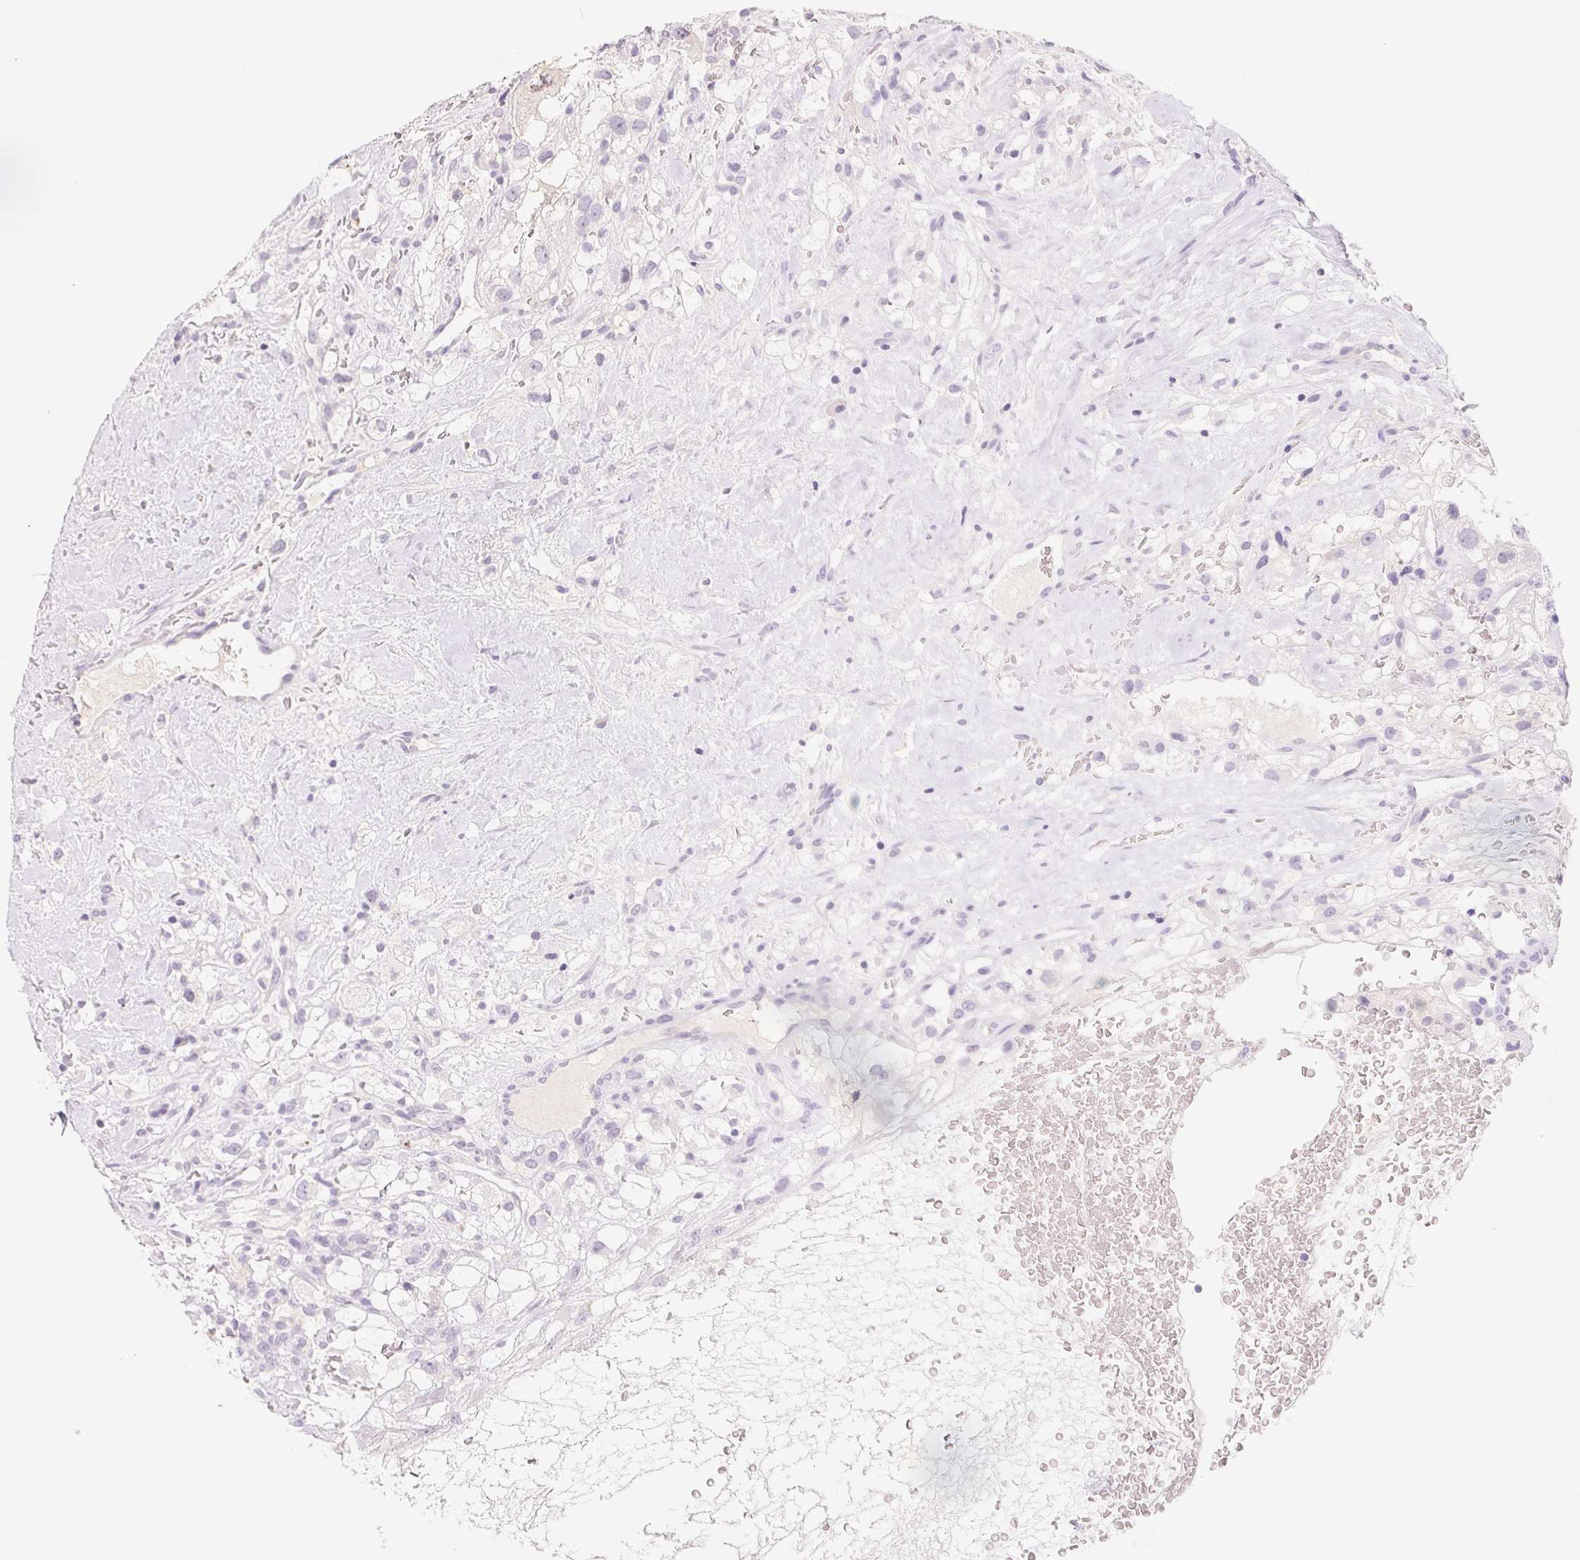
{"staining": {"intensity": "negative", "quantity": "none", "location": "none"}, "tissue": "renal cancer", "cell_type": "Tumor cells", "image_type": "cancer", "snomed": [{"axis": "morphology", "description": "Adenocarcinoma, NOS"}, {"axis": "topography", "description": "Kidney"}], "caption": "IHC of human renal adenocarcinoma demonstrates no positivity in tumor cells.", "gene": "MCOLN3", "patient": {"sex": "male", "age": 59}}